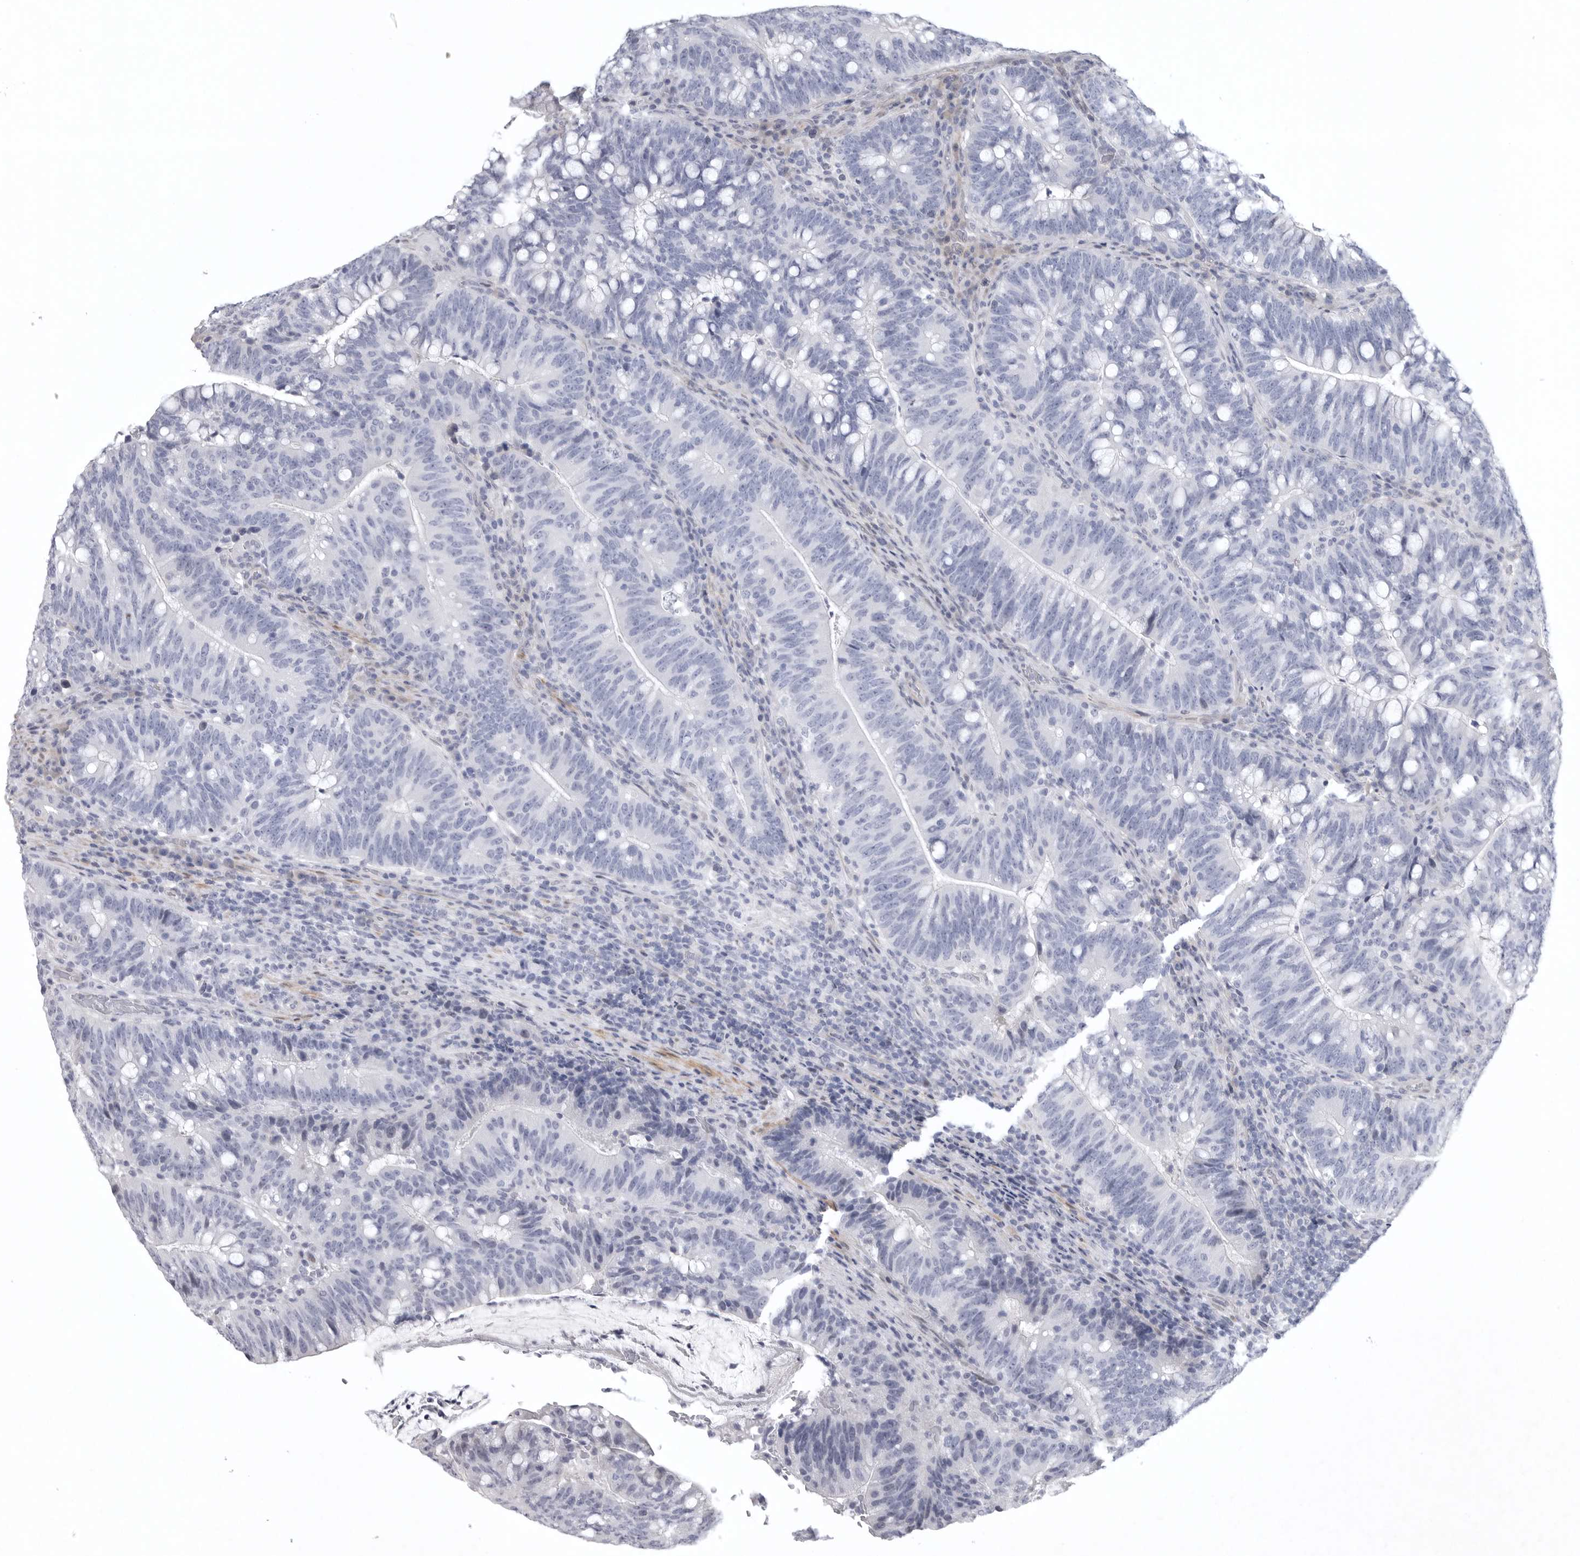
{"staining": {"intensity": "negative", "quantity": "none", "location": "none"}, "tissue": "colorectal cancer", "cell_type": "Tumor cells", "image_type": "cancer", "snomed": [{"axis": "morphology", "description": "Adenocarcinoma, NOS"}, {"axis": "topography", "description": "Colon"}], "caption": "Immunohistochemical staining of human colorectal cancer (adenocarcinoma) demonstrates no significant staining in tumor cells. The staining is performed using DAB (3,3'-diaminobenzidine) brown chromogen with nuclei counter-stained in using hematoxylin.", "gene": "TNR", "patient": {"sex": "female", "age": 66}}